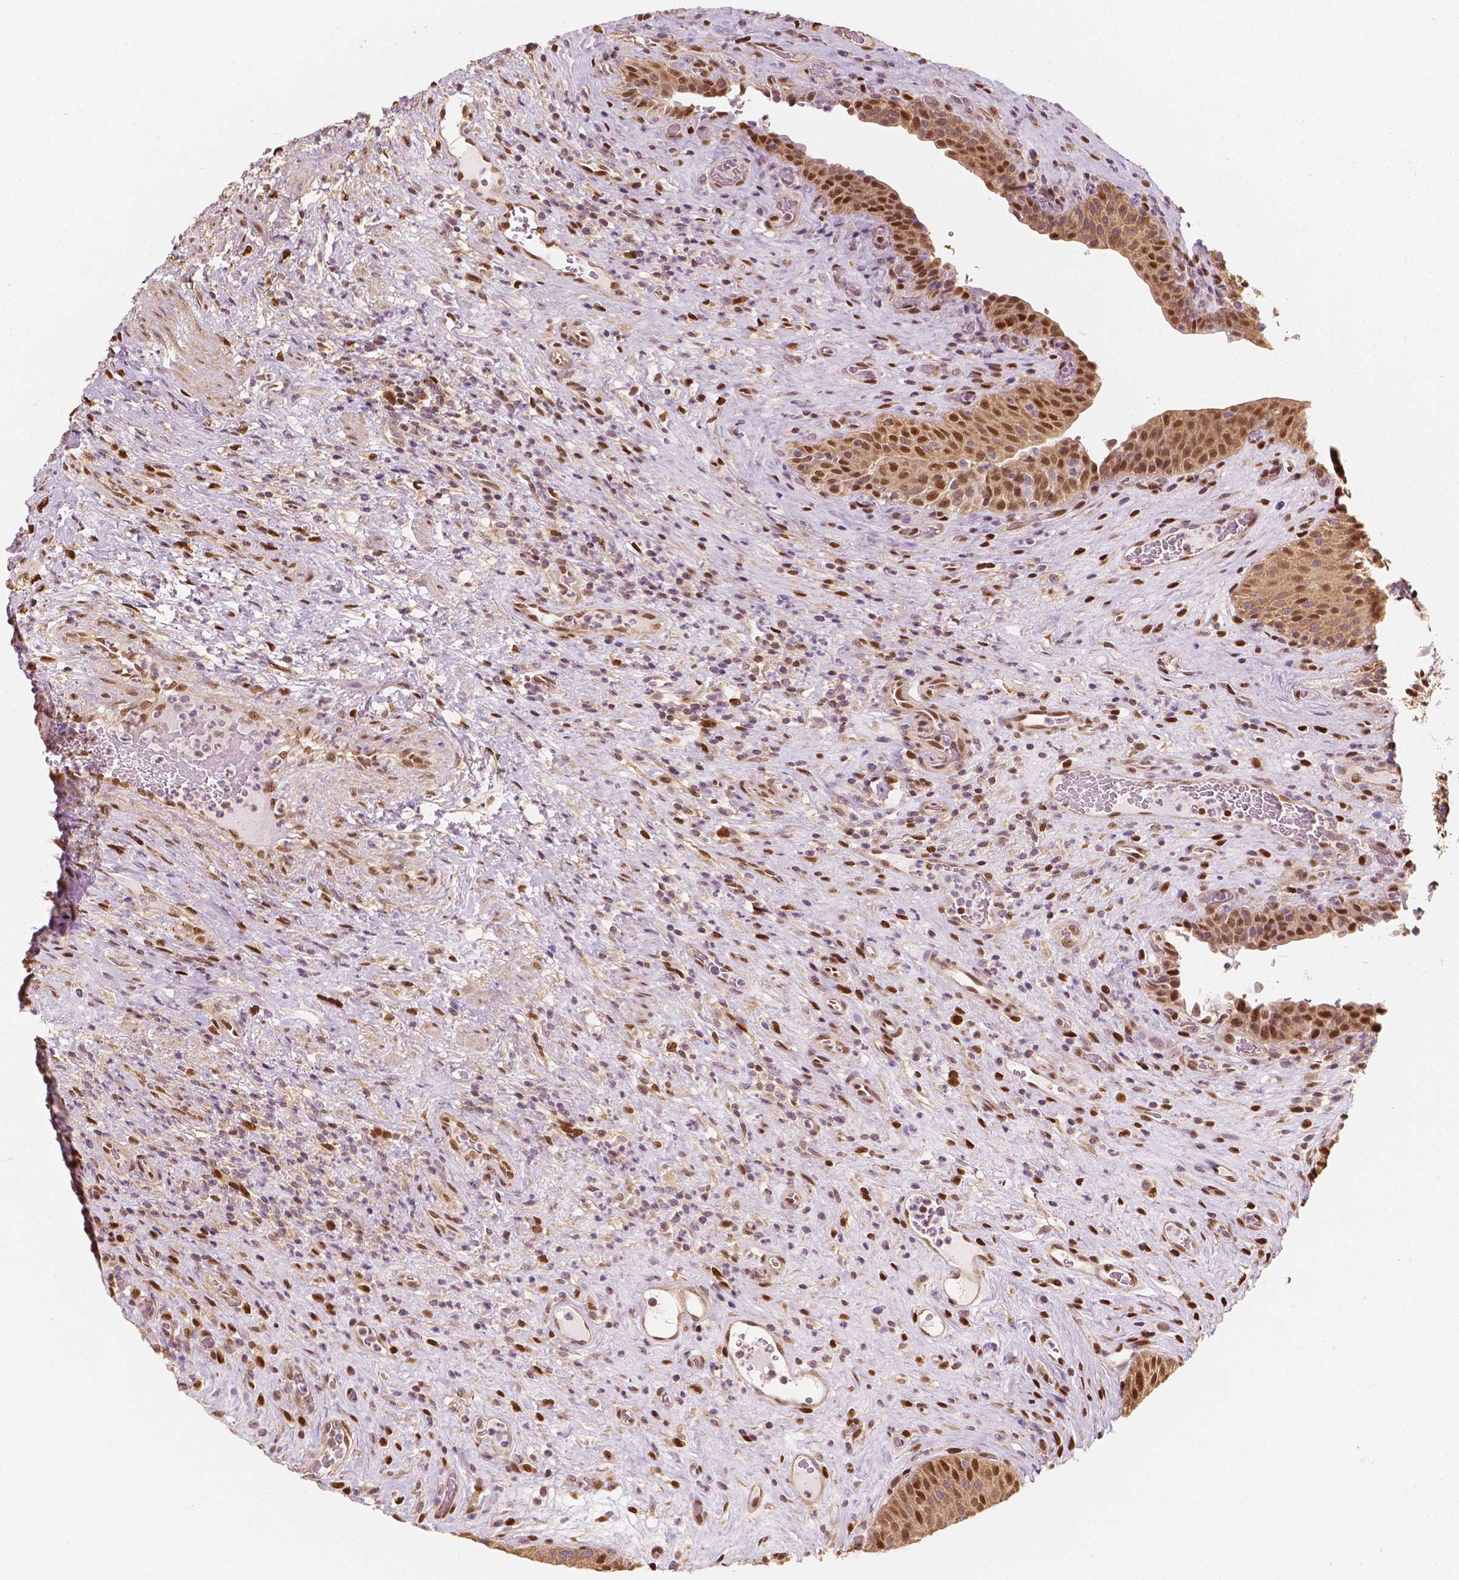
{"staining": {"intensity": "moderate", "quantity": ">75%", "location": "cytoplasmic/membranous,nuclear"}, "tissue": "urinary bladder", "cell_type": "Urothelial cells", "image_type": "normal", "snomed": [{"axis": "morphology", "description": "Normal tissue, NOS"}, {"axis": "topography", "description": "Urinary bladder"}, {"axis": "topography", "description": "Peripheral nerve tissue"}], "caption": "Brown immunohistochemical staining in benign urinary bladder exhibits moderate cytoplasmic/membranous,nuclear staining in approximately >75% of urothelial cells.", "gene": "TBC1D17", "patient": {"sex": "male", "age": 66}}